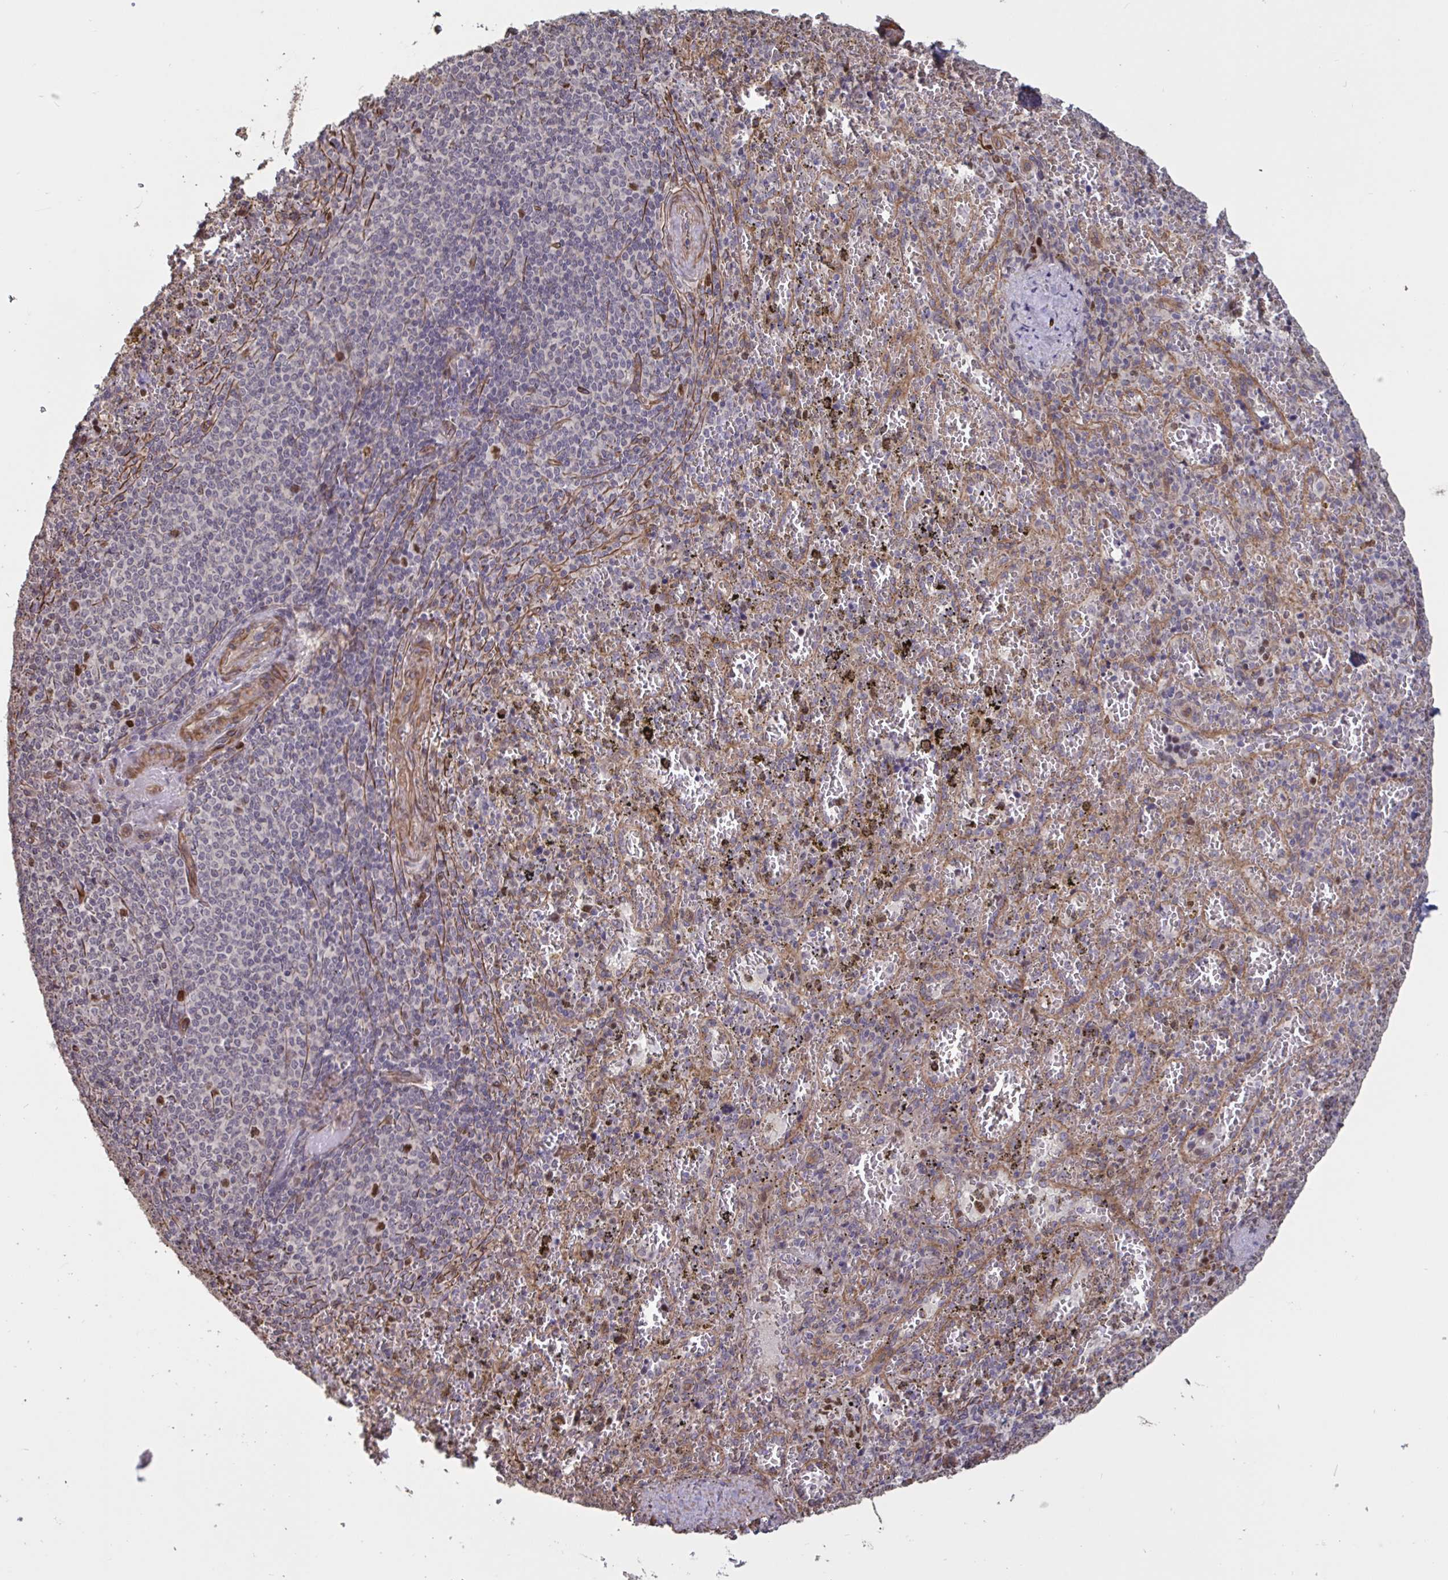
{"staining": {"intensity": "negative", "quantity": "none", "location": "none"}, "tissue": "spleen", "cell_type": "Cells in red pulp", "image_type": "normal", "snomed": [{"axis": "morphology", "description": "Normal tissue, NOS"}, {"axis": "topography", "description": "Spleen"}], "caption": "The micrograph shows no significant staining in cells in red pulp of spleen. The staining was performed using DAB (3,3'-diaminobenzidine) to visualize the protein expression in brown, while the nuclei were stained in blue with hematoxylin (Magnification: 20x).", "gene": "IPO5", "patient": {"sex": "female", "age": 50}}